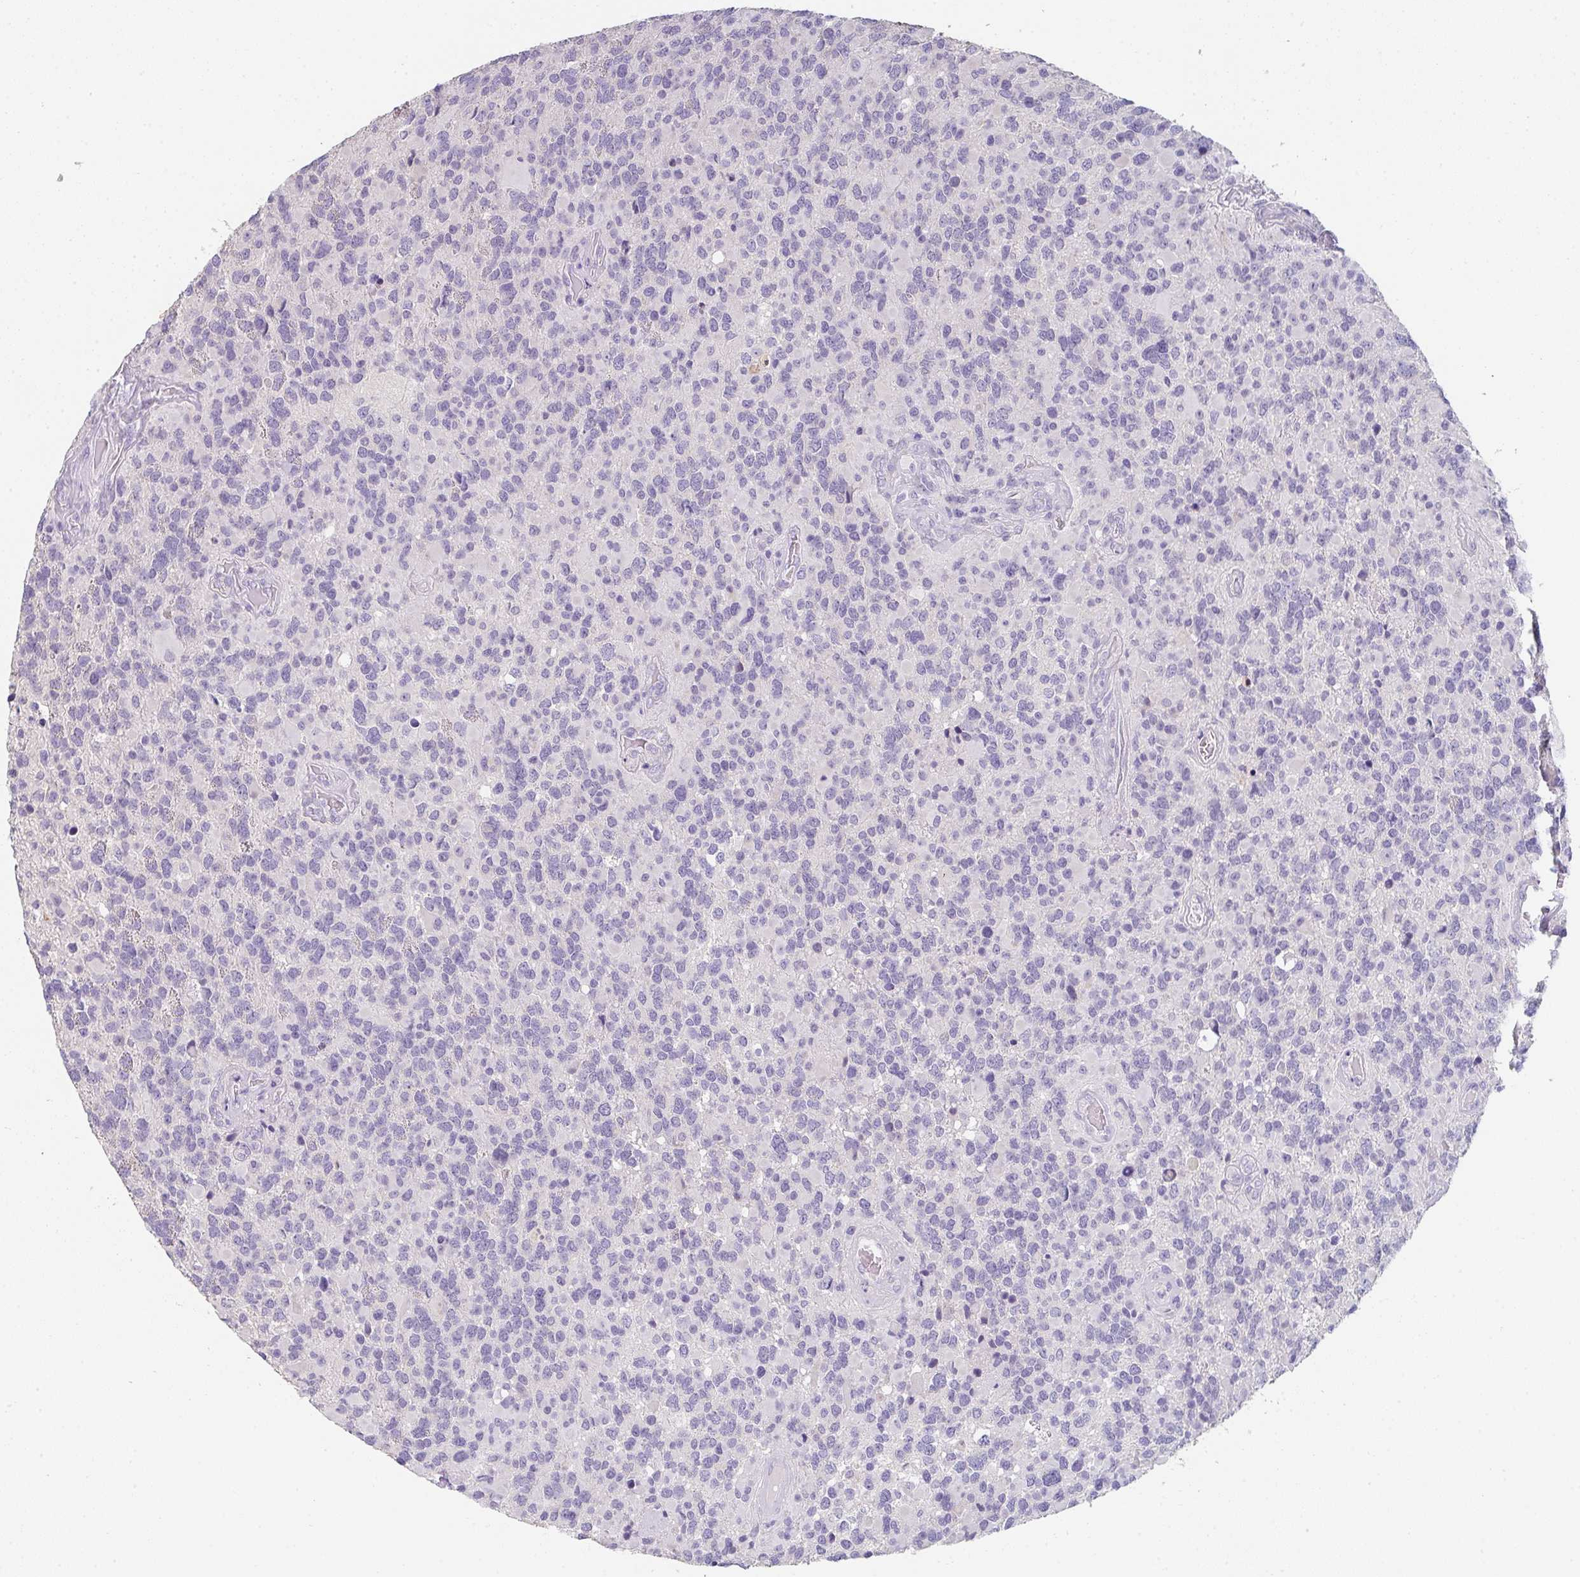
{"staining": {"intensity": "negative", "quantity": "none", "location": "none"}, "tissue": "glioma", "cell_type": "Tumor cells", "image_type": "cancer", "snomed": [{"axis": "morphology", "description": "Glioma, malignant, High grade"}, {"axis": "topography", "description": "Brain"}], "caption": "High power microscopy photomicrograph of an immunohistochemistry (IHC) image of glioma, revealing no significant expression in tumor cells. (DAB (3,3'-diaminobenzidine) immunohistochemistry with hematoxylin counter stain).", "gene": "C1QTNF8", "patient": {"sex": "female", "age": 40}}